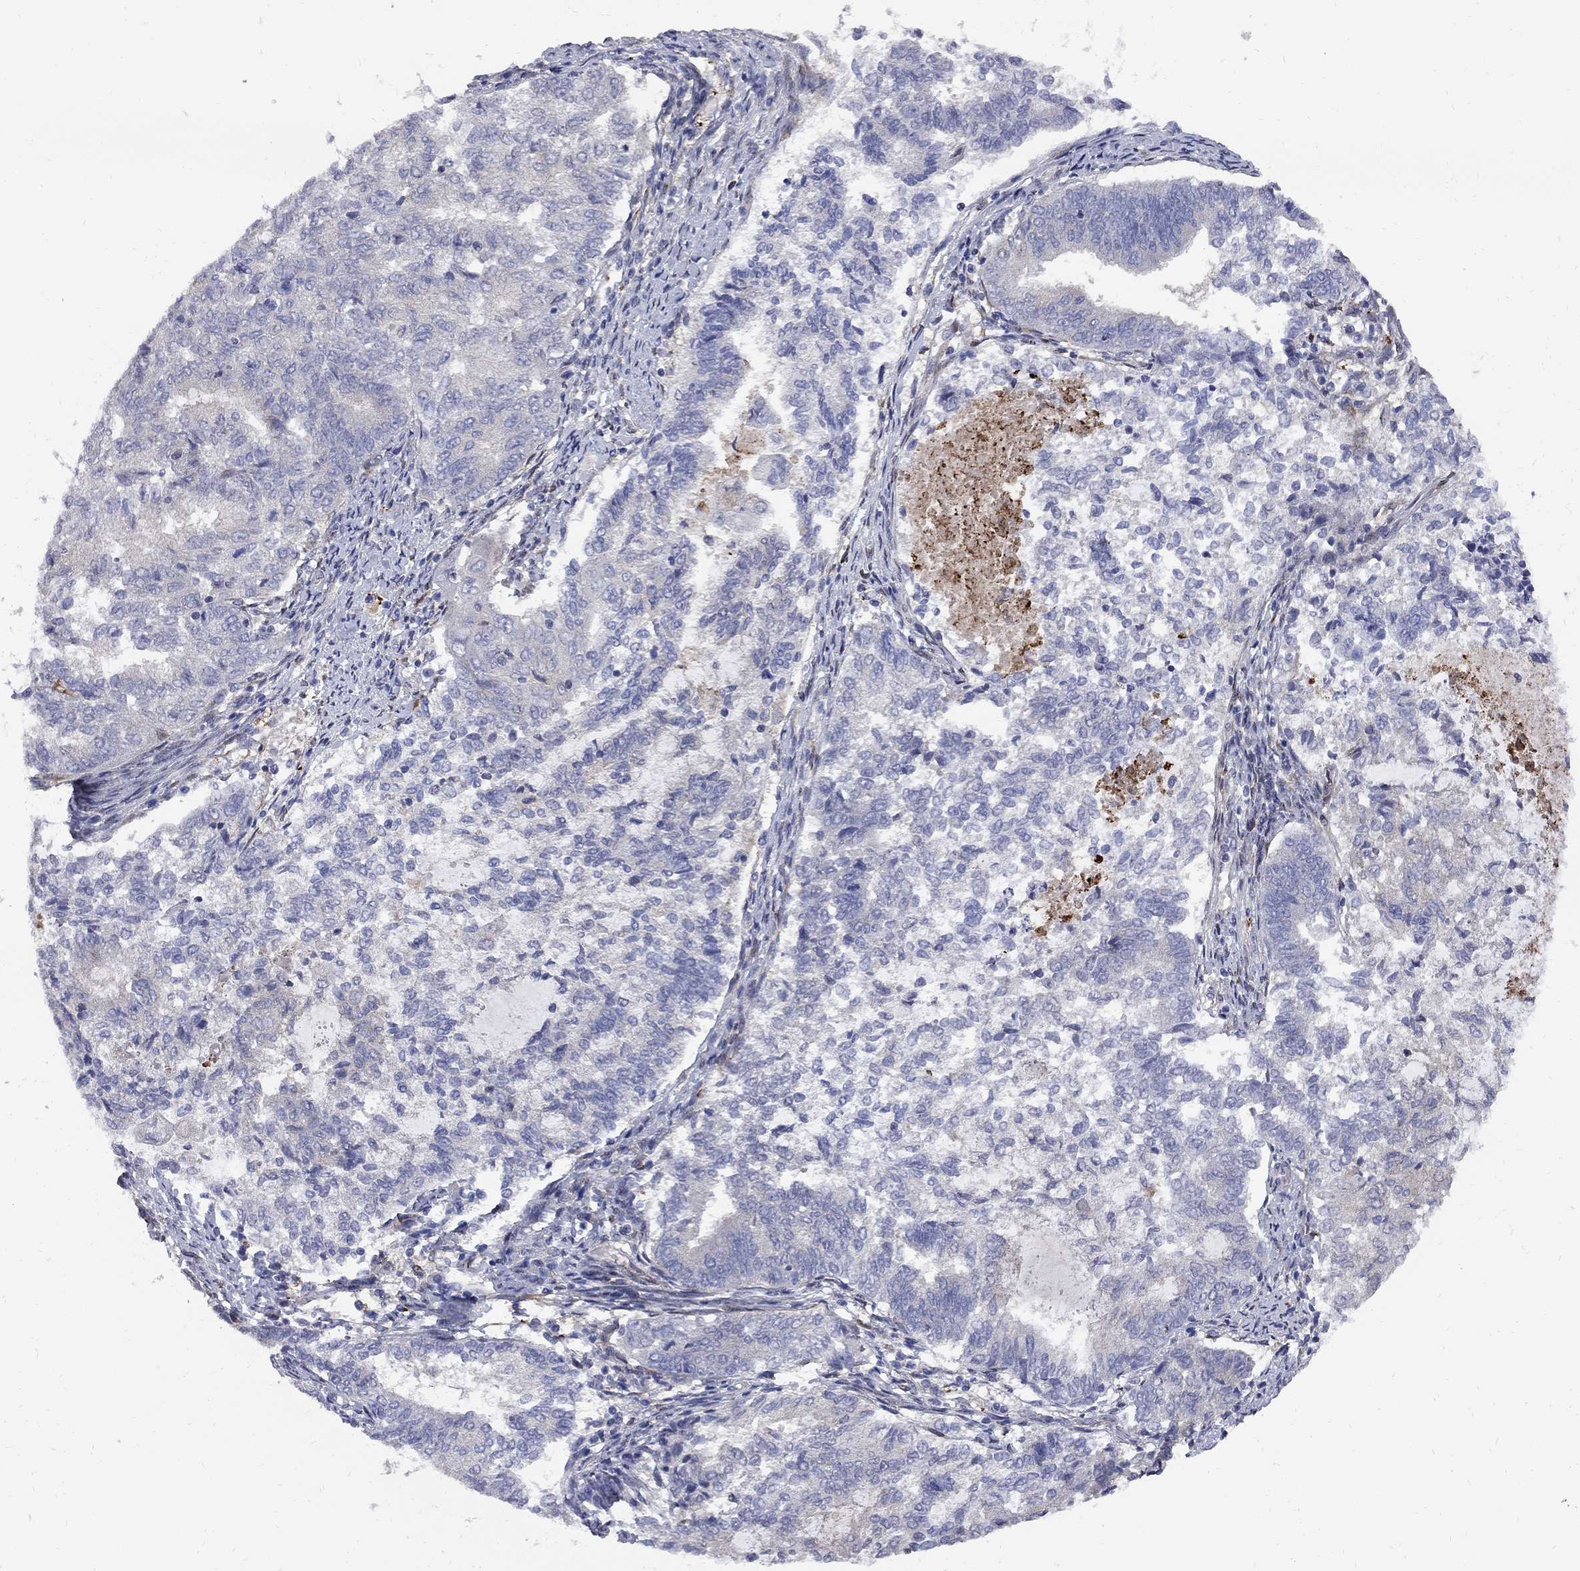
{"staining": {"intensity": "negative", "quantity": "none", "location": "none"}, "tissue": "endometrial cancer", "cell_type": "Tumor cells", "image_type": "cancer", "snomed": [{"axis": "morphology", "description": "Adenocarcinoma, NOS"}, {"axis": "topography", "description": "Endometrium"}], "caption": "Immunohistochemical staining of human endometrial cancer (adenocarcinoma) demonstrates no significant staining in tumor cells.", "gene": "MTHFR", "patient": {"sex": "female", "age": 65}}